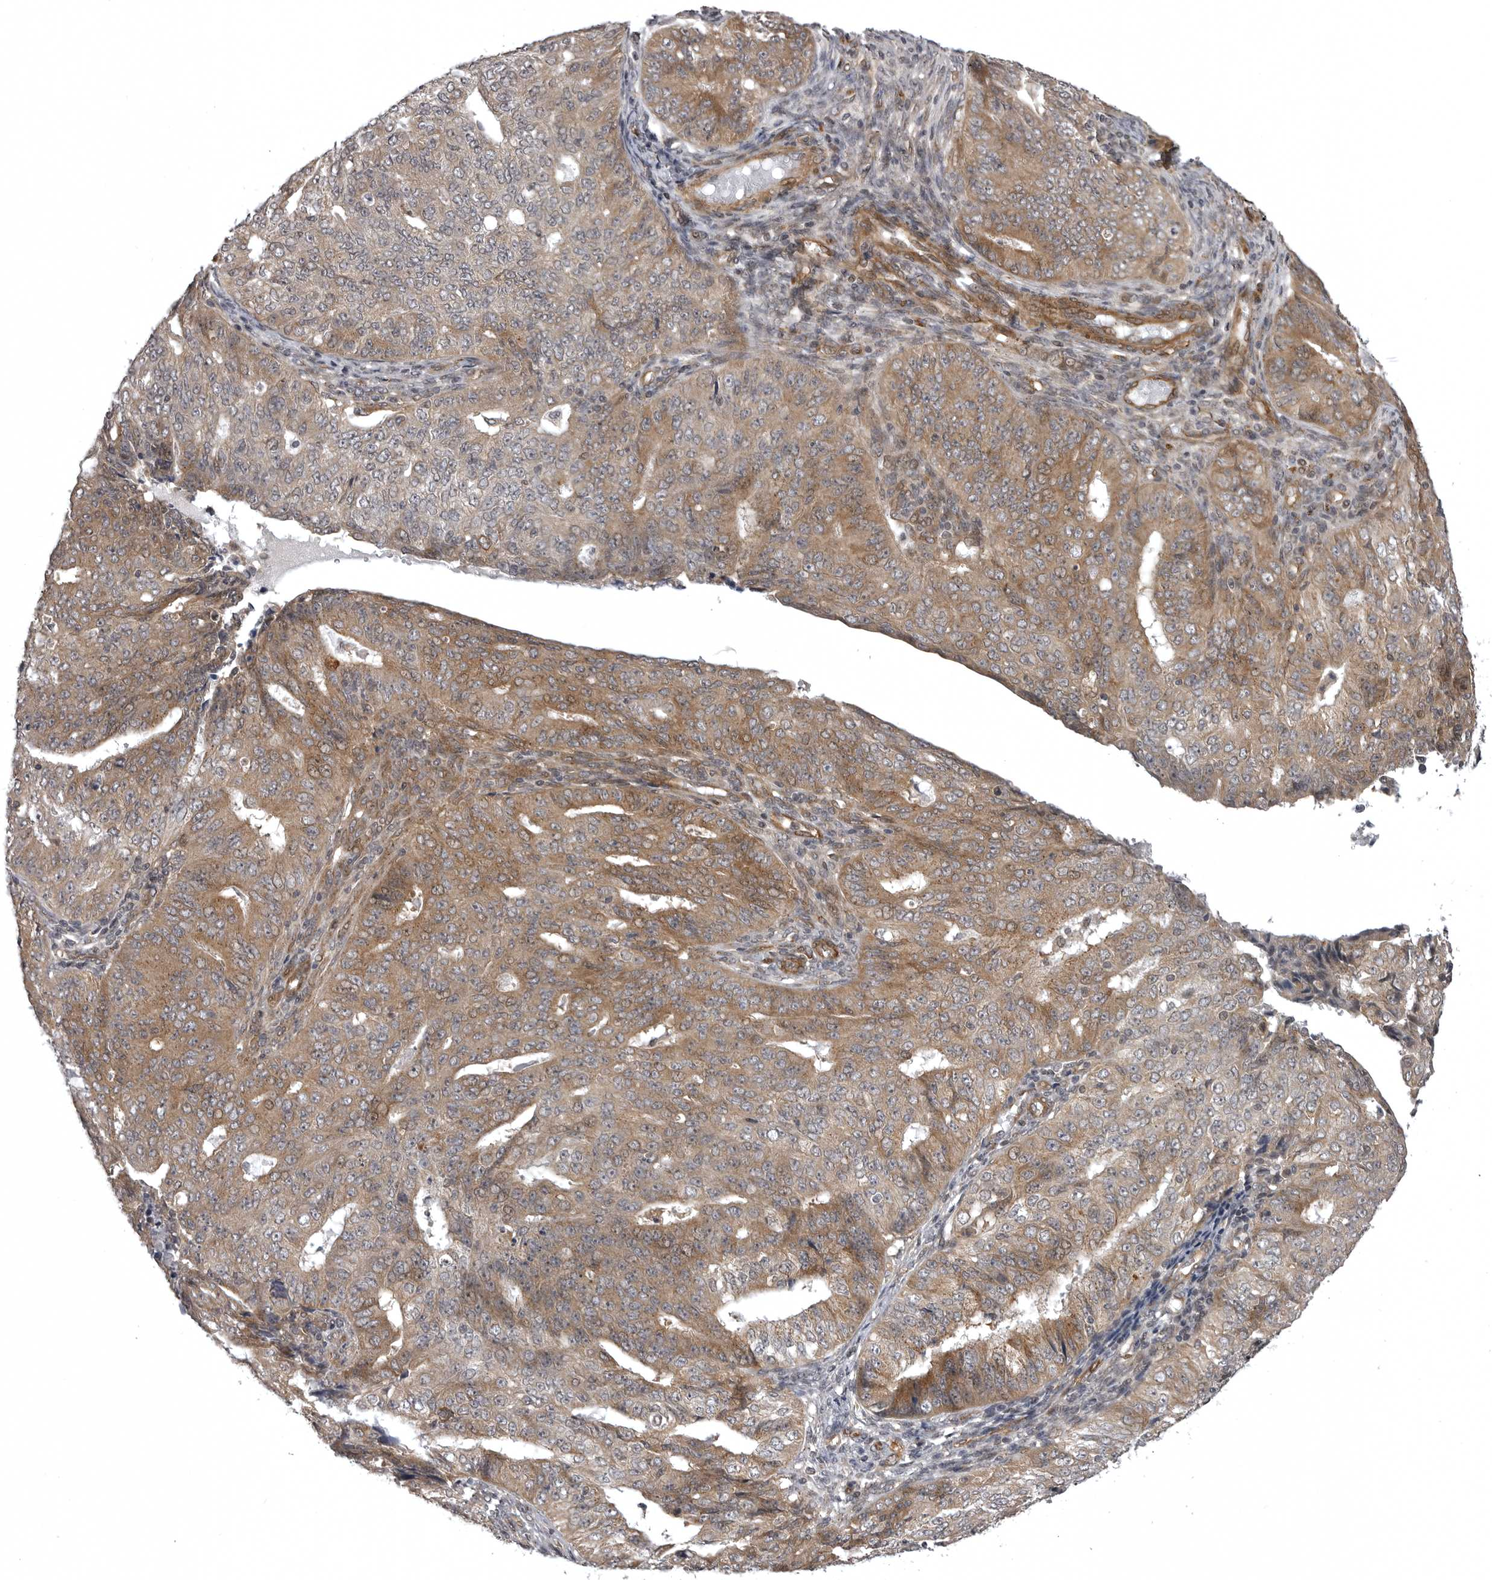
{"staining": {"intensity": "moderate", "quantity": ">75%", "location": "cytoplasmic/membranous"}, "tissue": "endometrial cancer", "cell_type": "Tumor cells", "image_type": "cancer", "snomed": [{"axis": "morphology", "description": "Adenocarcinoma, NOS"}, {"axis": "topography", "description": "Endometrium"}], "caption": "Immunohistochemical staining of human endometrial adenocarcinoma shows medium levels of moderate cytoplasmic/membranous protein expression in approximately >75% of tumor cells. The protein of interest is shown in brown color, while the nuclei are stained blue.", "gene": "SNX16", "patient": {"sex": "female", "age": 32}}